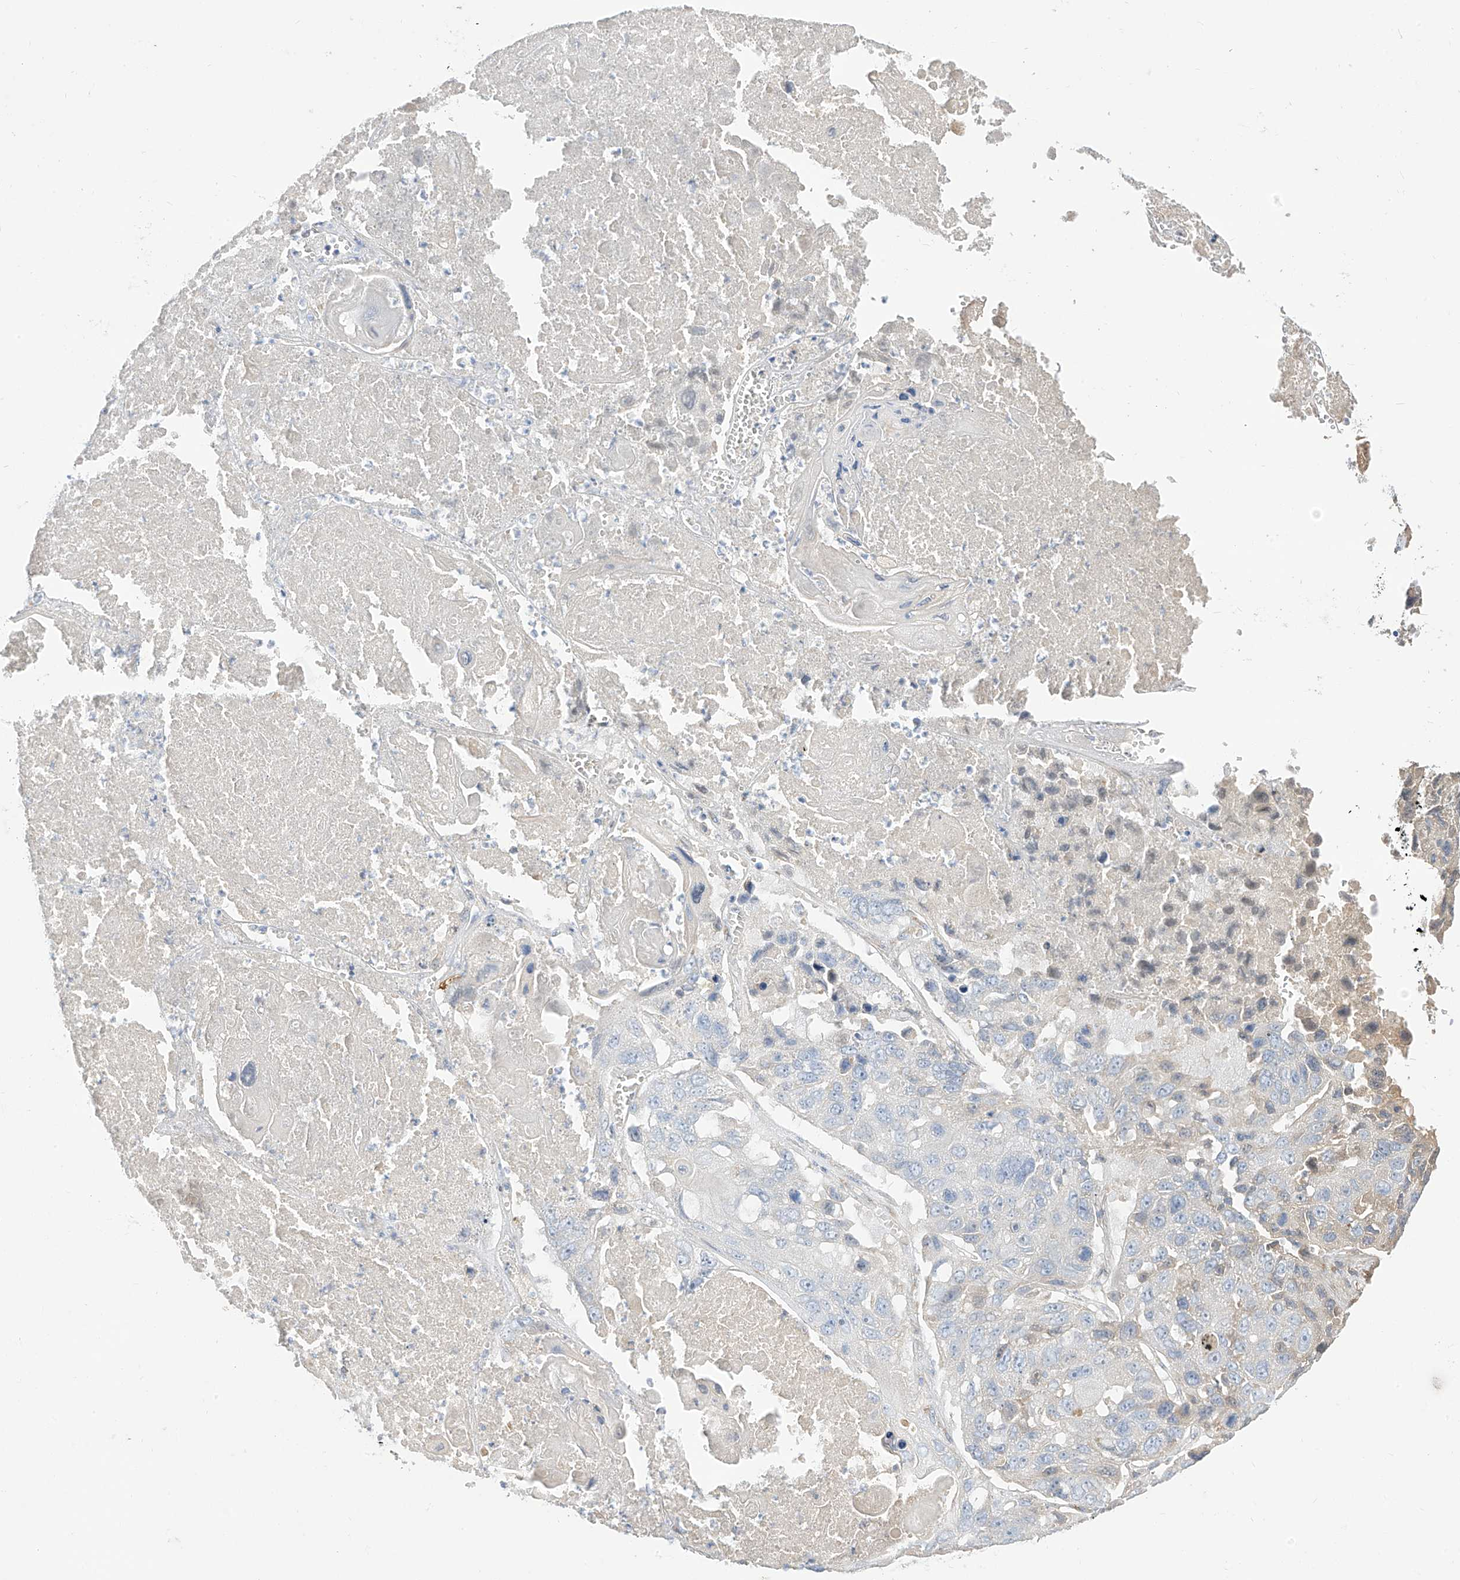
{"staining": {"intensity": "negative", "quantity": "none", "location": "none"}, "tissue": "lung cancer", "cell_type": "Tumor cells", "image_type": "cancer", "snomed": [{"axis": "morphology", "description": "Squamous cell carcinoma, NOS"}, {"axis": "topography", "description": "Lung"}], "caption": "Immunohistochemistry (IHC) of lung cancer displays no expression in tumor cells.", "gene": "RASA2", "patient": {"sex": "male", "age": 61}}